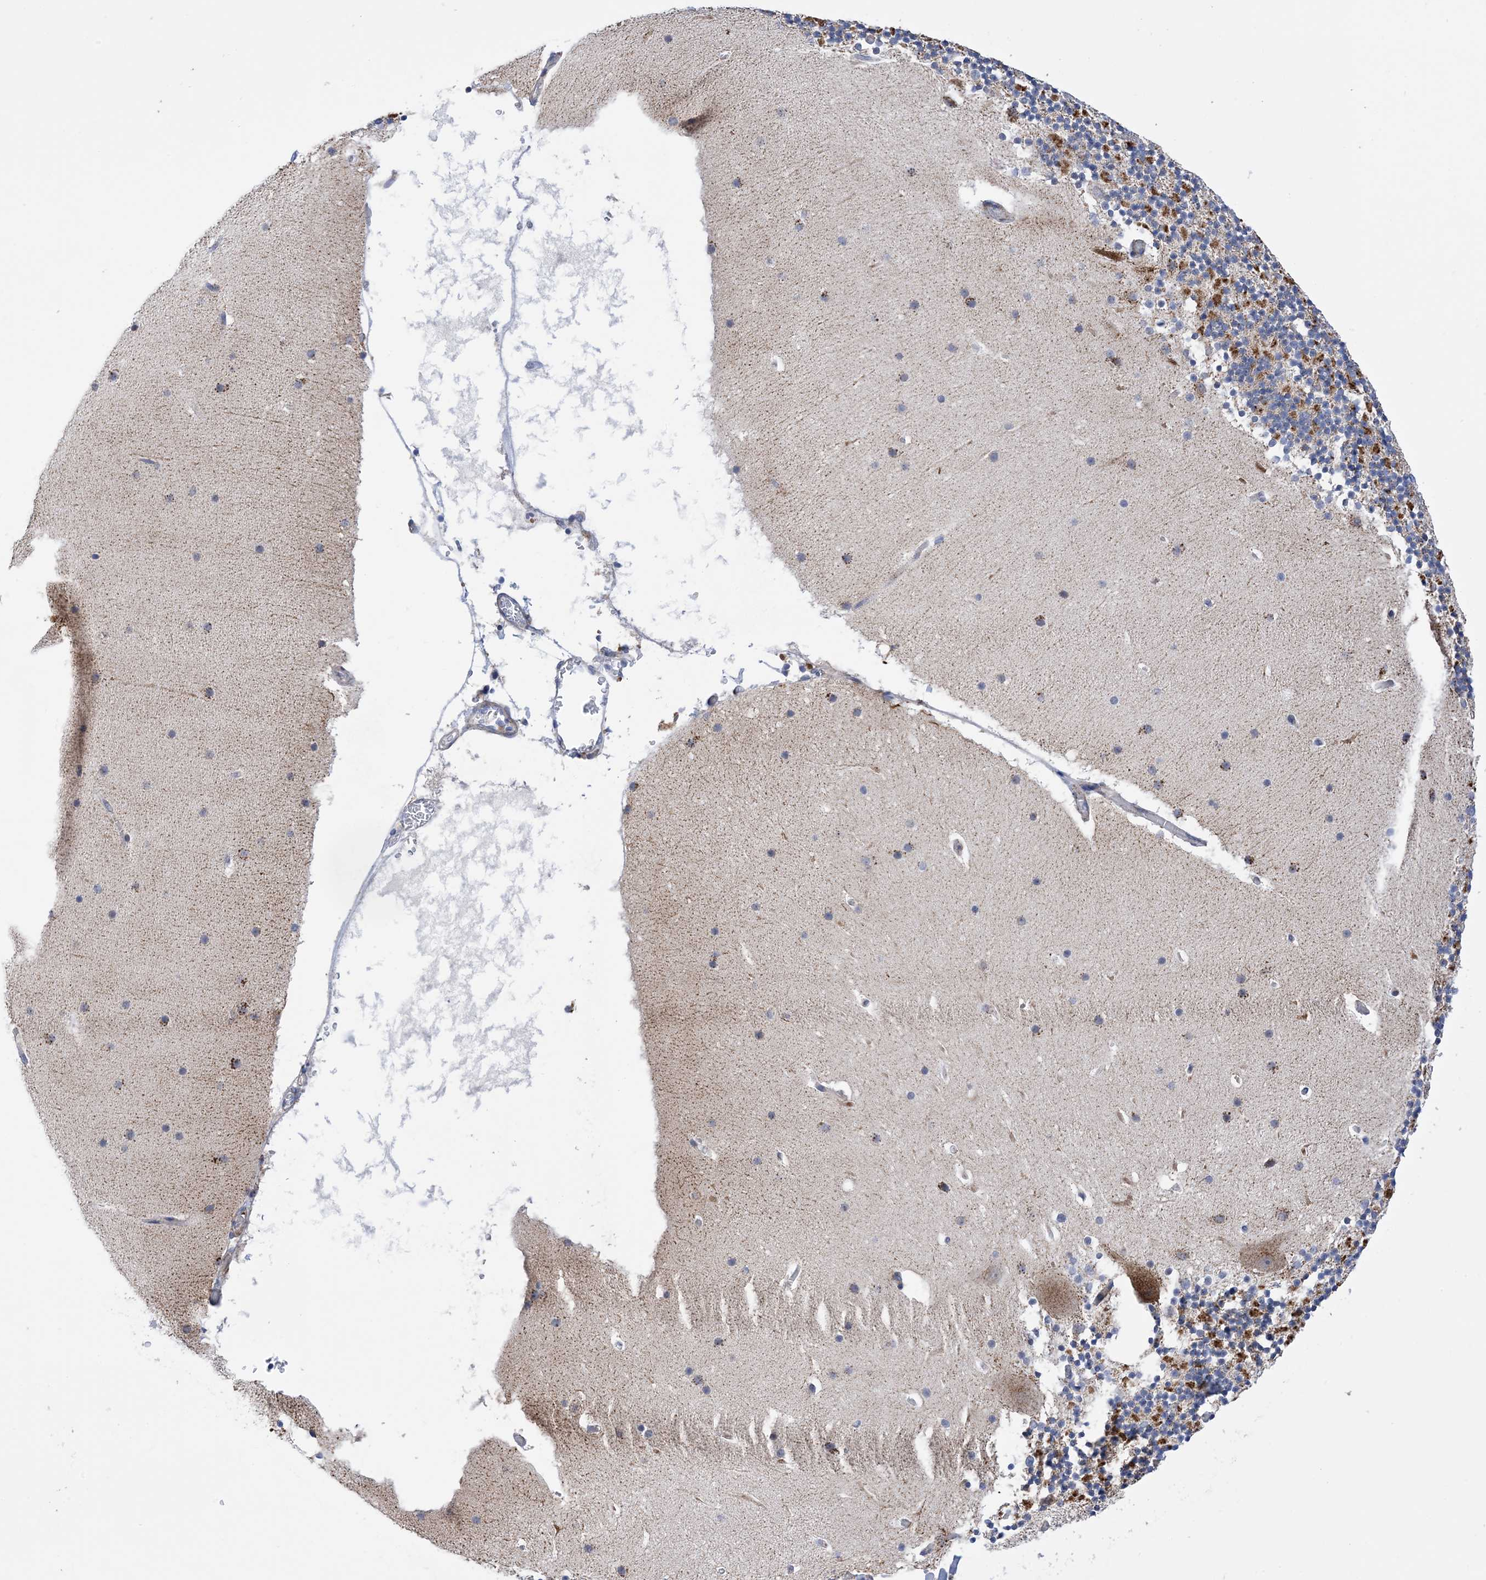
{"staining": {"intensity": "moderate", "quantity": "25%-75%", "location": "cytoplasmic/membranous"}, "tissue": "cerebellum", "cell_type": "Cells in granular layer", "image_type": "normal", "snomed": [{"axis": "morphology", "description": "Normal tissue, NOS"}, {"axis": "topography", "description": "Cerebellum"}], "caption": "Approximately 25%-75% of cells in granular layer in normal cerebellum show moderate cytoplasmic/membranous protein expression as visualized by brown immunohistochemical staining.", "gene": "PLK4", "patient": {"sex": "male", "age": 57}}